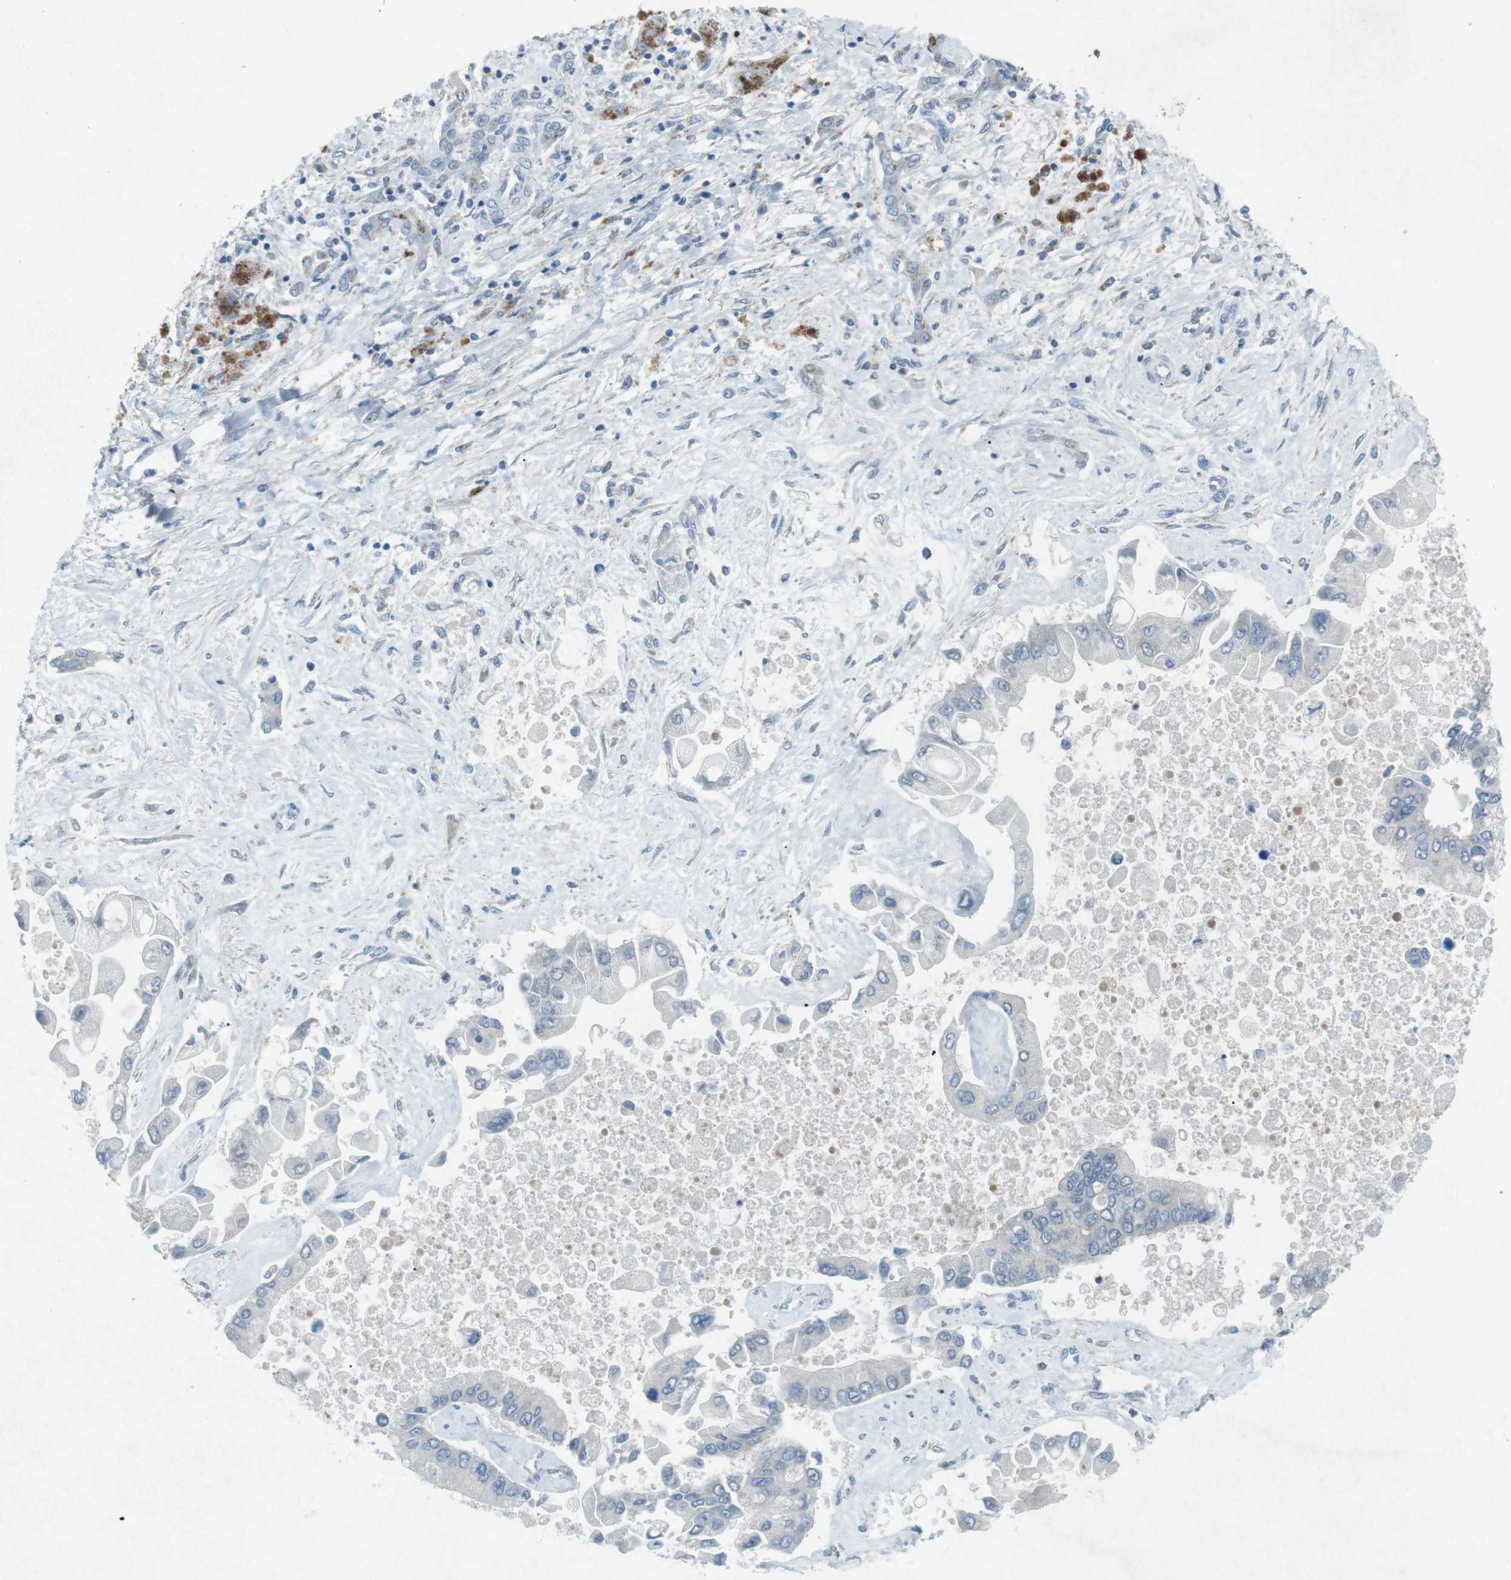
{"staining": {"intensity": "negative", "quantity": "none", "location": "none"}, "tissue": "liver cancer", "cell_type": "Tumor cells", "image_type": "cancer", "snomed": [{"axis": "morphology", "description": "Cholangiocarcinoma"}, {"axis": "topography", "description": "Liver"}], "caption": "This is an immunohistochemistry micrograph of liver cholangiocarcinoma. There is no positivity in tumor cells.", "gene": "FCRLA", "patient": {"sex": "male", "age": 50}}